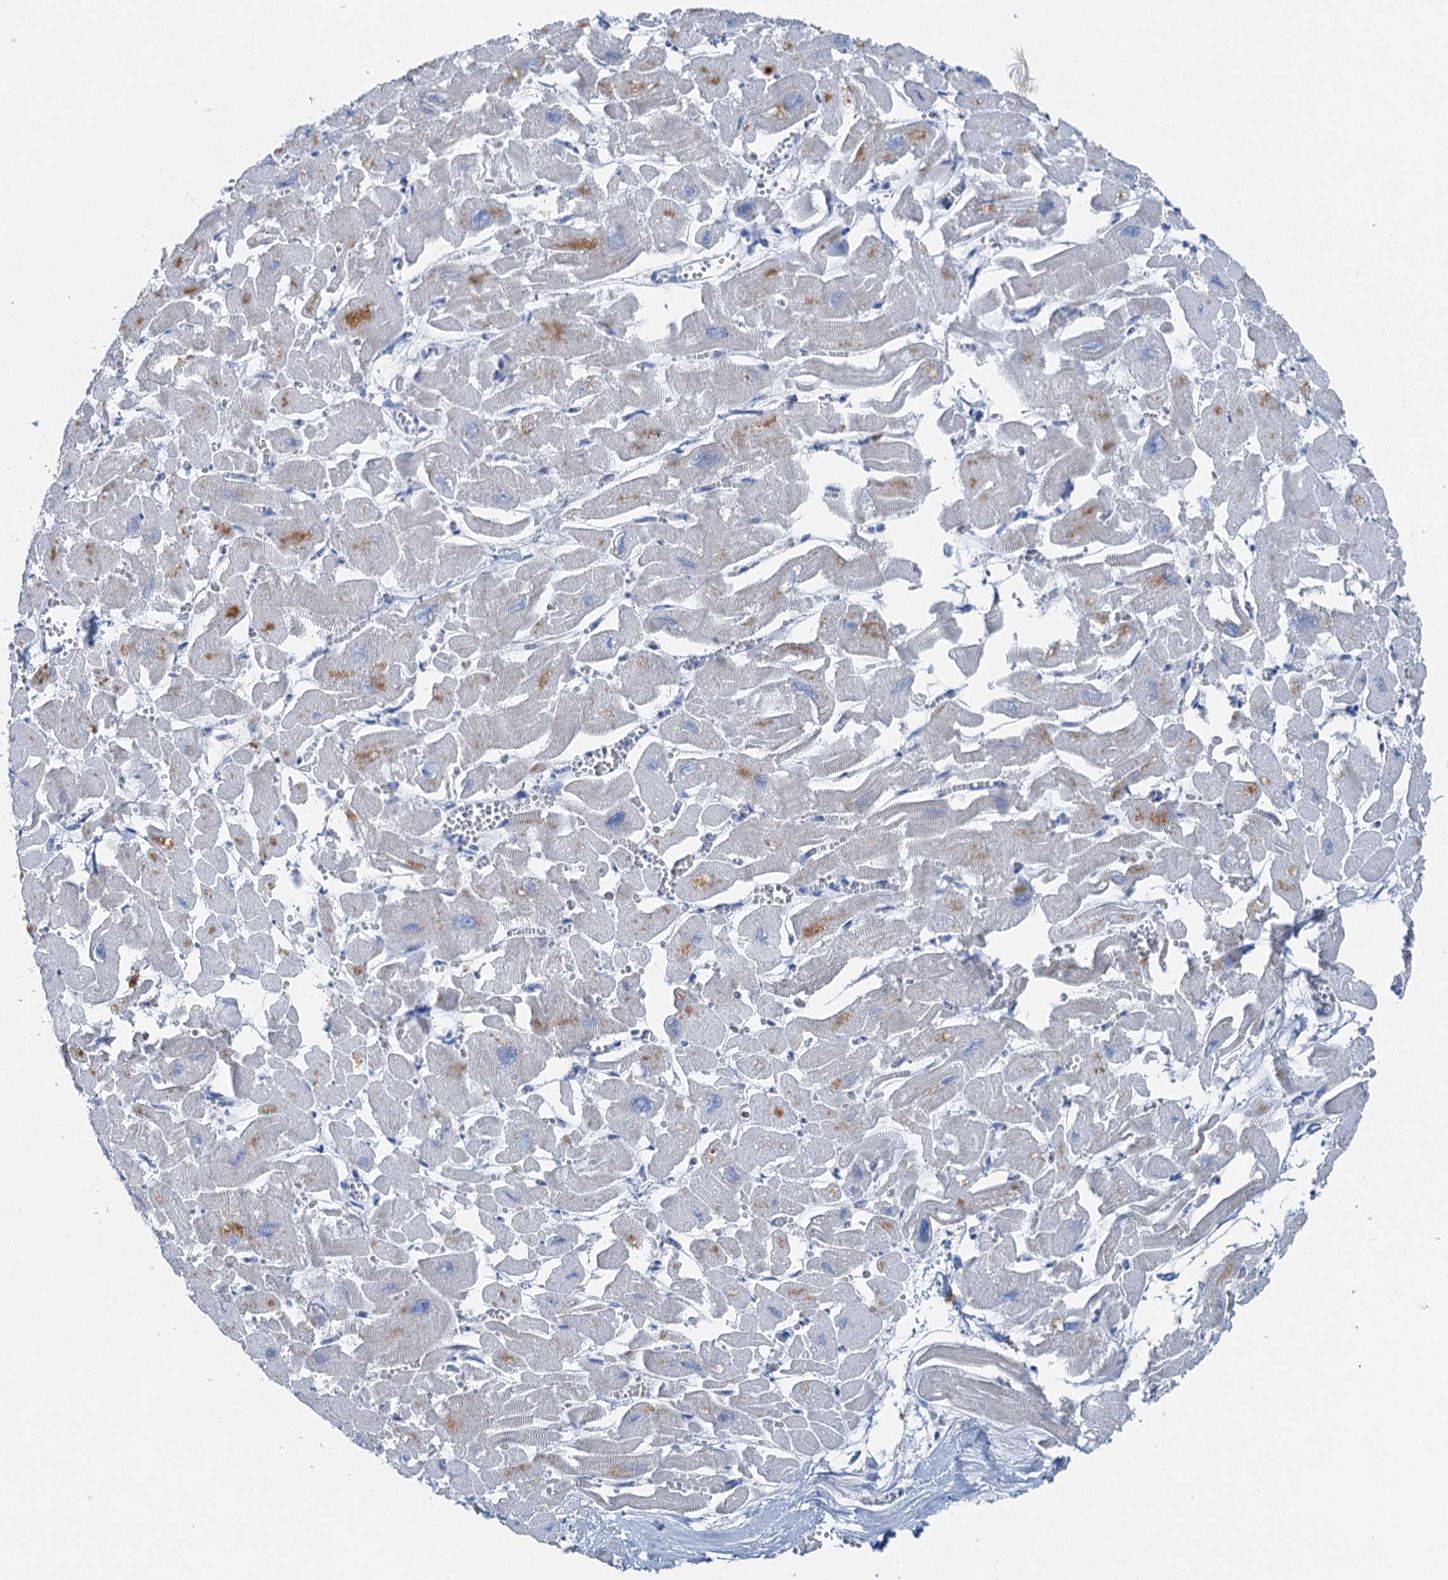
{"staining": {"intensity": "moderate", "quantity": "<25%", "location": "cytoplasmic/membranous"}, "tissue": "heart muscle", "cell_type": "Cardiomyocytes", "image_type": "normal", "snomed": [{"axis": "morphology", "description": "Normal tissue, NOS"}, {"axis": "topography", "description": "Heart"}], "caption": "Human heart muscle stained for a protein (brown) reveals moderate cytoplasmic/membranous positive positivity in about <25% of cardiomyocytes.", "gene": "OTOA", "patient": {"sex": "male", "age": 54}}